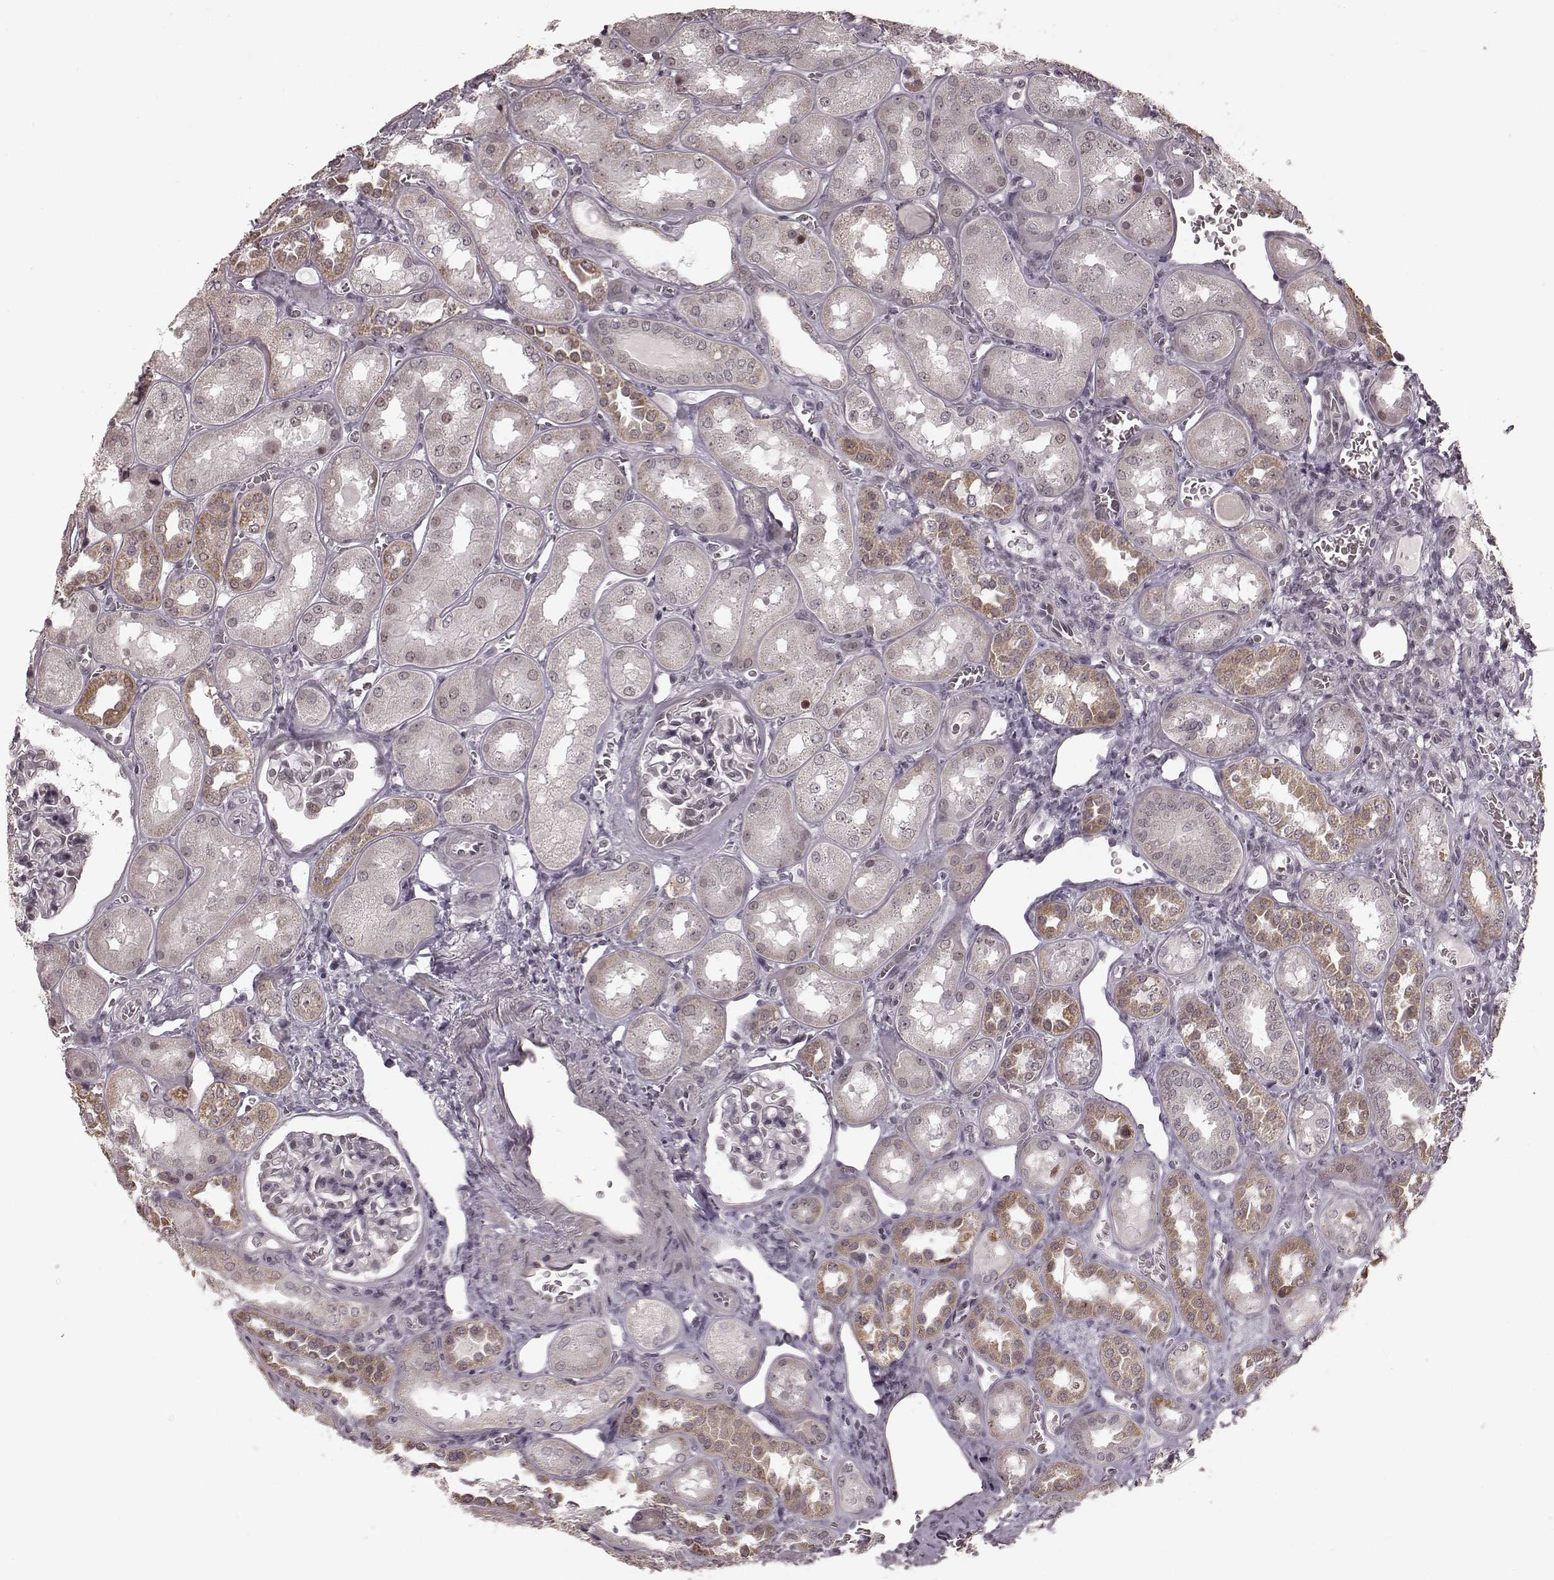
{"staining": {"intensity": "negative", "quantity": "none", "location": "none"}, "tissue": "kidney", "cell_type": "Cells in glomeruli", "image_type": "normal", "snomed": [{"axis": "morphology", "description": "Normal tissue, NOS"}, {"axis": "topography", "description": "Kidney"}], "caption": "Protein analysis of benign kidney exhibits no significant expression in cells in glomeruli. (DAB immunohistochemistry (IHC), high magnification).", "gene": "PLCB4", "patient": {"sex": "male", "age": 73}}